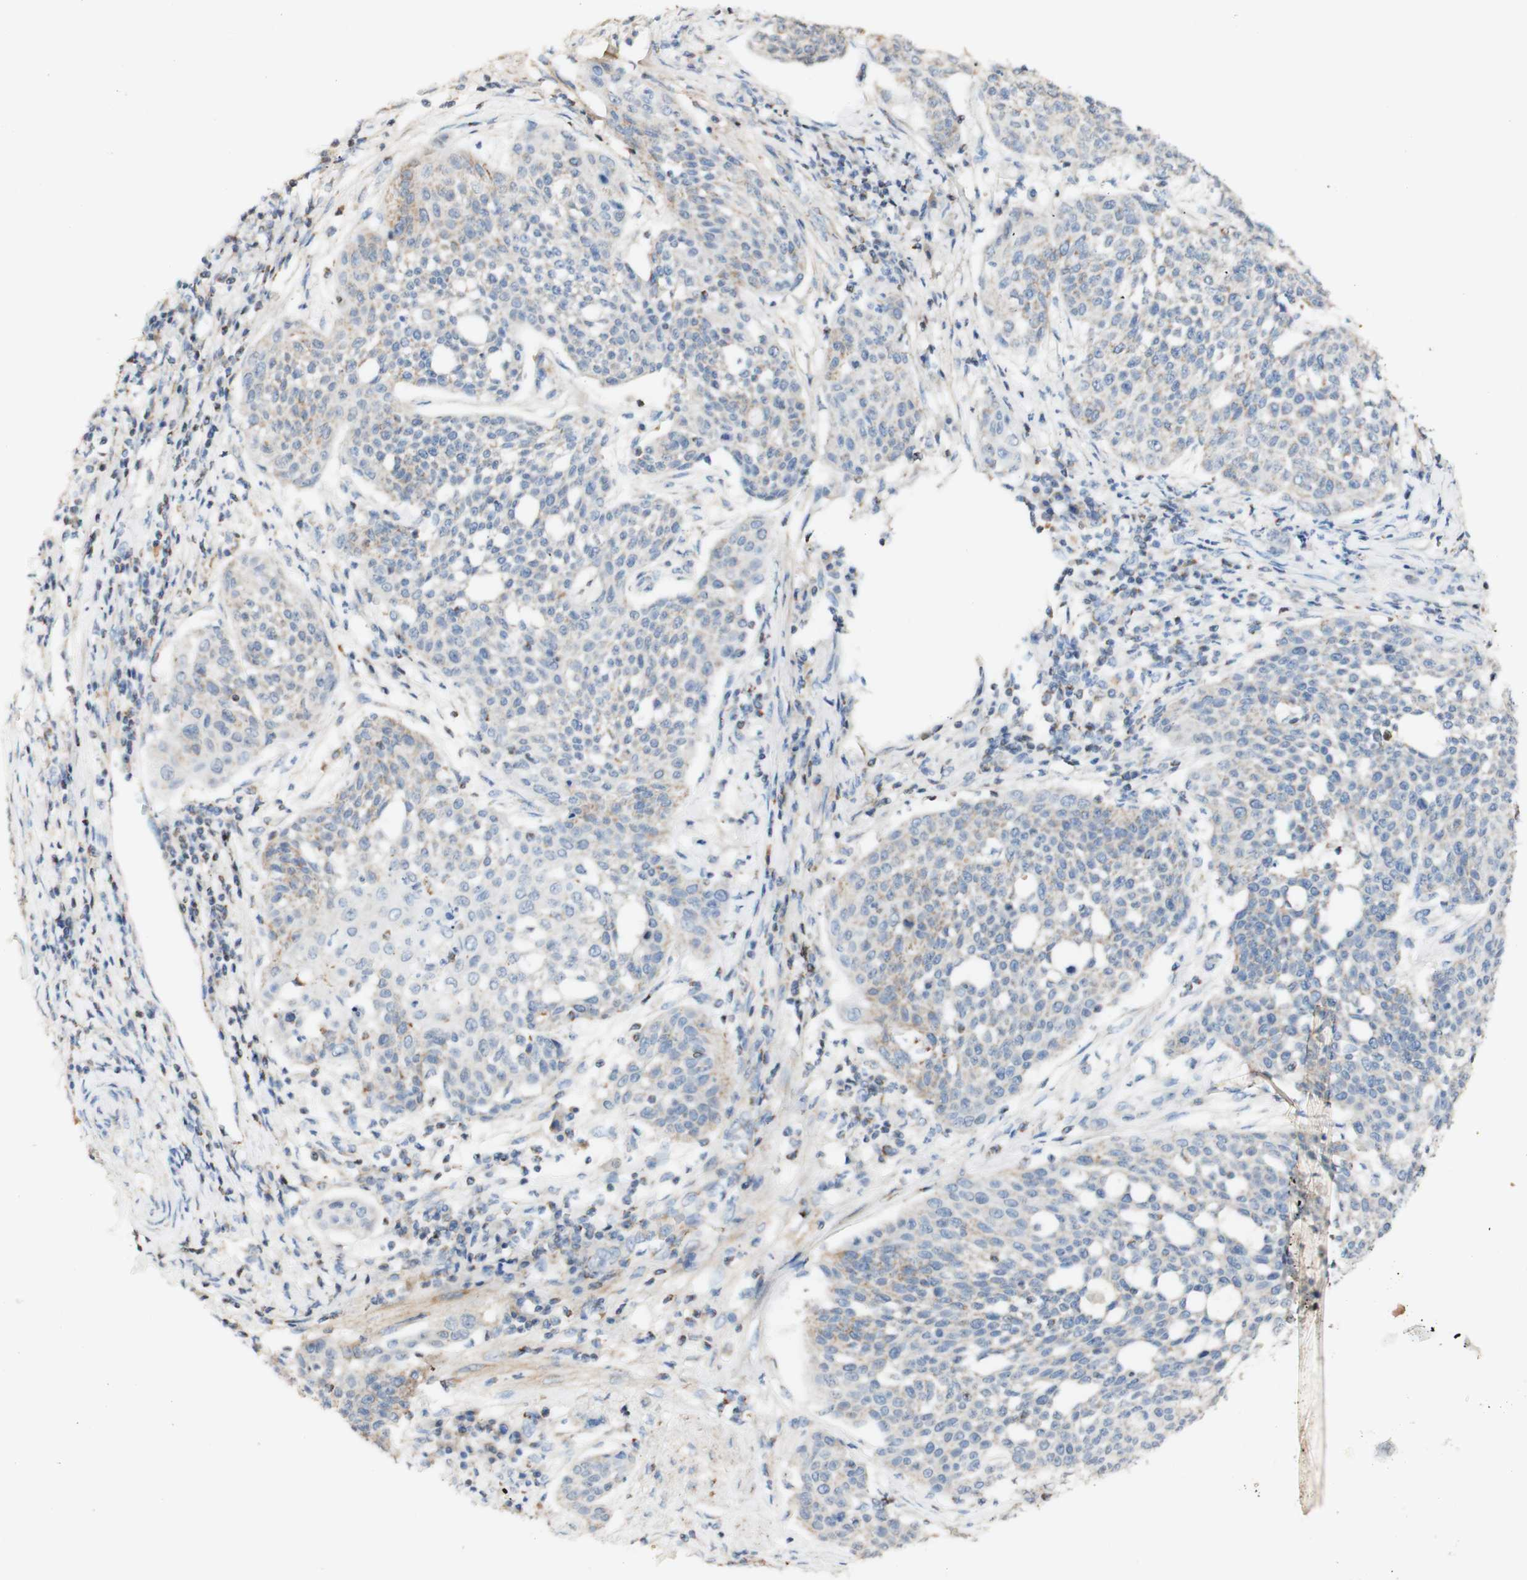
{"staining": {"intensity": "moderate", "quantity": "25%-75%", "location": "cytoplasmic/membranous"}, "tissue": "cervical cancer", "cell_type": "Tumor cells", "image_type": "cancer", "snomed": [{"axis": "morphology", "description": "Squamous cell carcinoma, NOS"}, {"axis": "topography", "description": "Cervix"}], "caption": "Immunohistochemical staining of human squamous cell carcinoma (cervical) shows moderate cytoplasmic/membranous protein positivity in about 25%-75% of tumor cells. (IHC, brightfield microscopy, high magnification).", "gene": "OXCT1", "patient": {"sex": "female", "age": 34}}